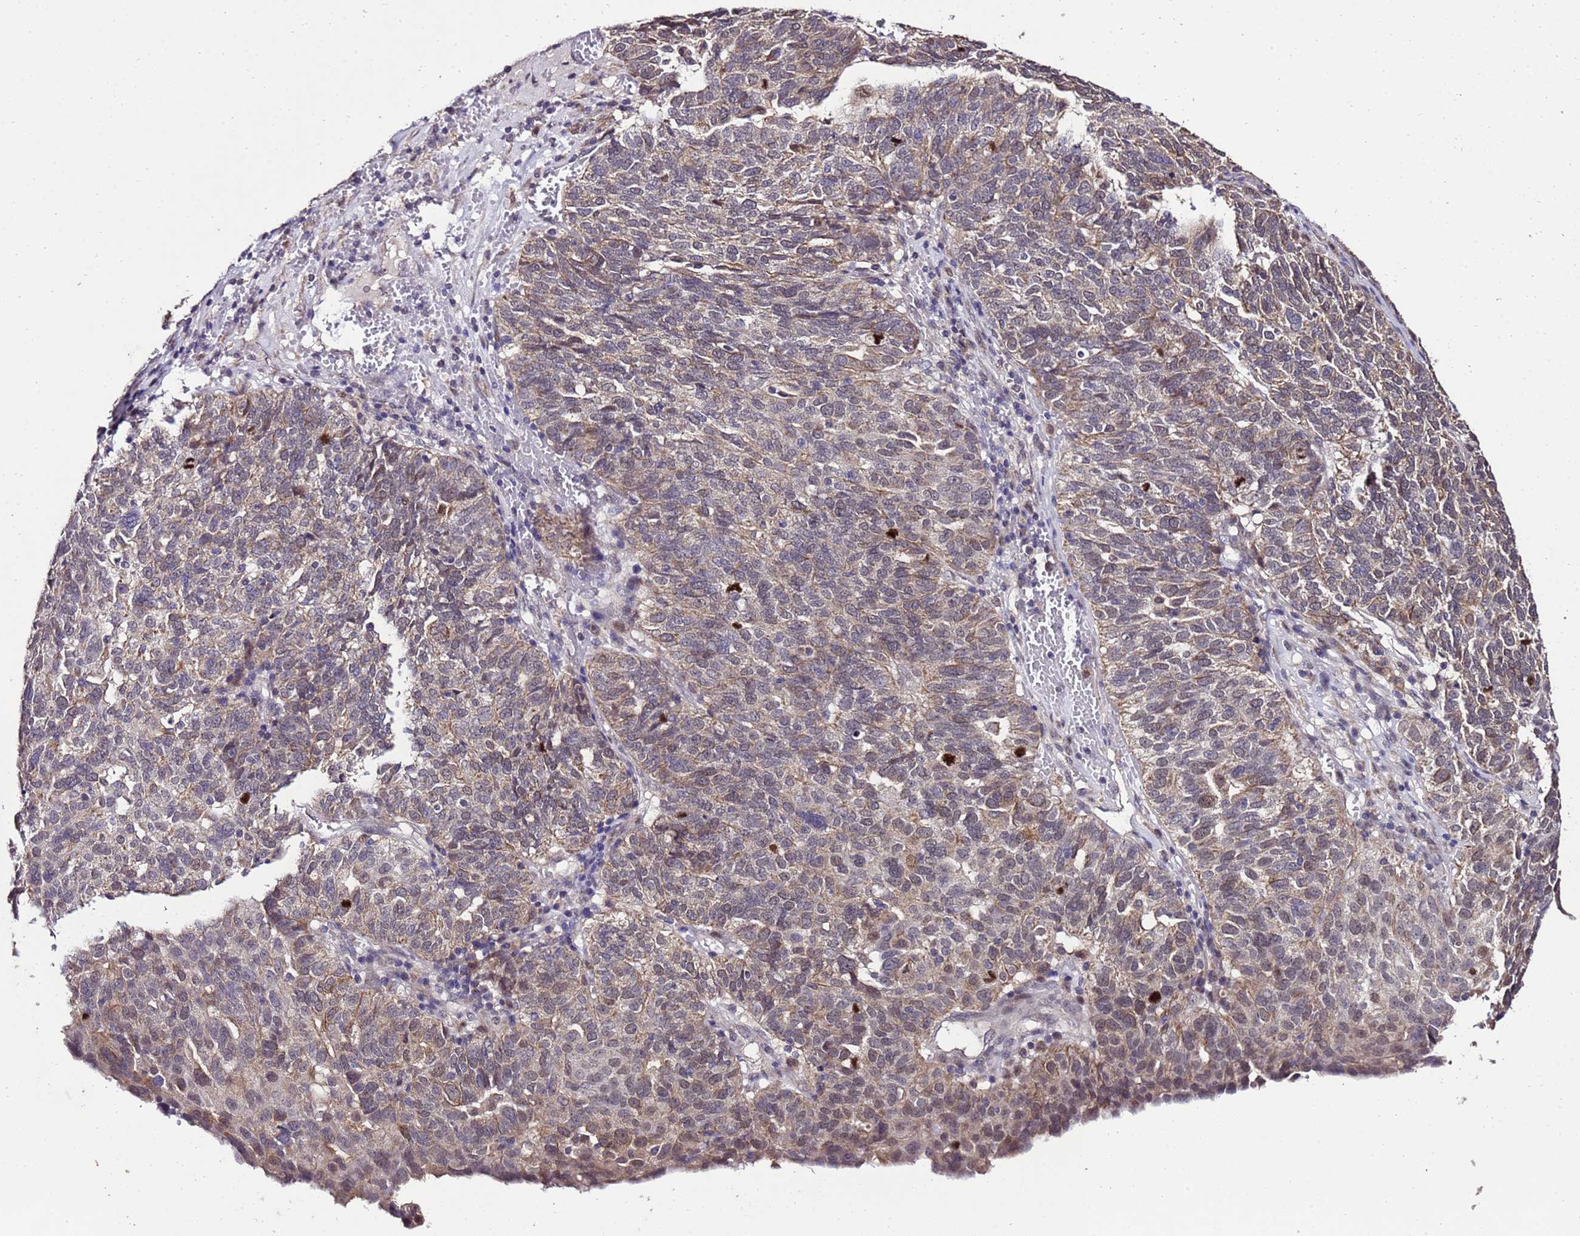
{"staining": {"intensity": "weak", "quantity": "25%-75%", "location": "cytoplasmic/membranous,nuclear"}, "tissue": "ovarian cancer", "cell_type": "Tumor cells", "image_type": "cancer", "snomed": [{"axis": "morphology", "description": "Cystadenocarcinoma, serous, NOS"}, {"axis": "topography", "description": "Ovary"}], "caption": "This is a histology image of immunohistochemistry staining of ovarian cancer, which shows weak expression in the cytoplasmic/membranous and nuclear of tumor cells.", "gene": "ZNF329", "patient": {"sex": "female", "age": 59}}